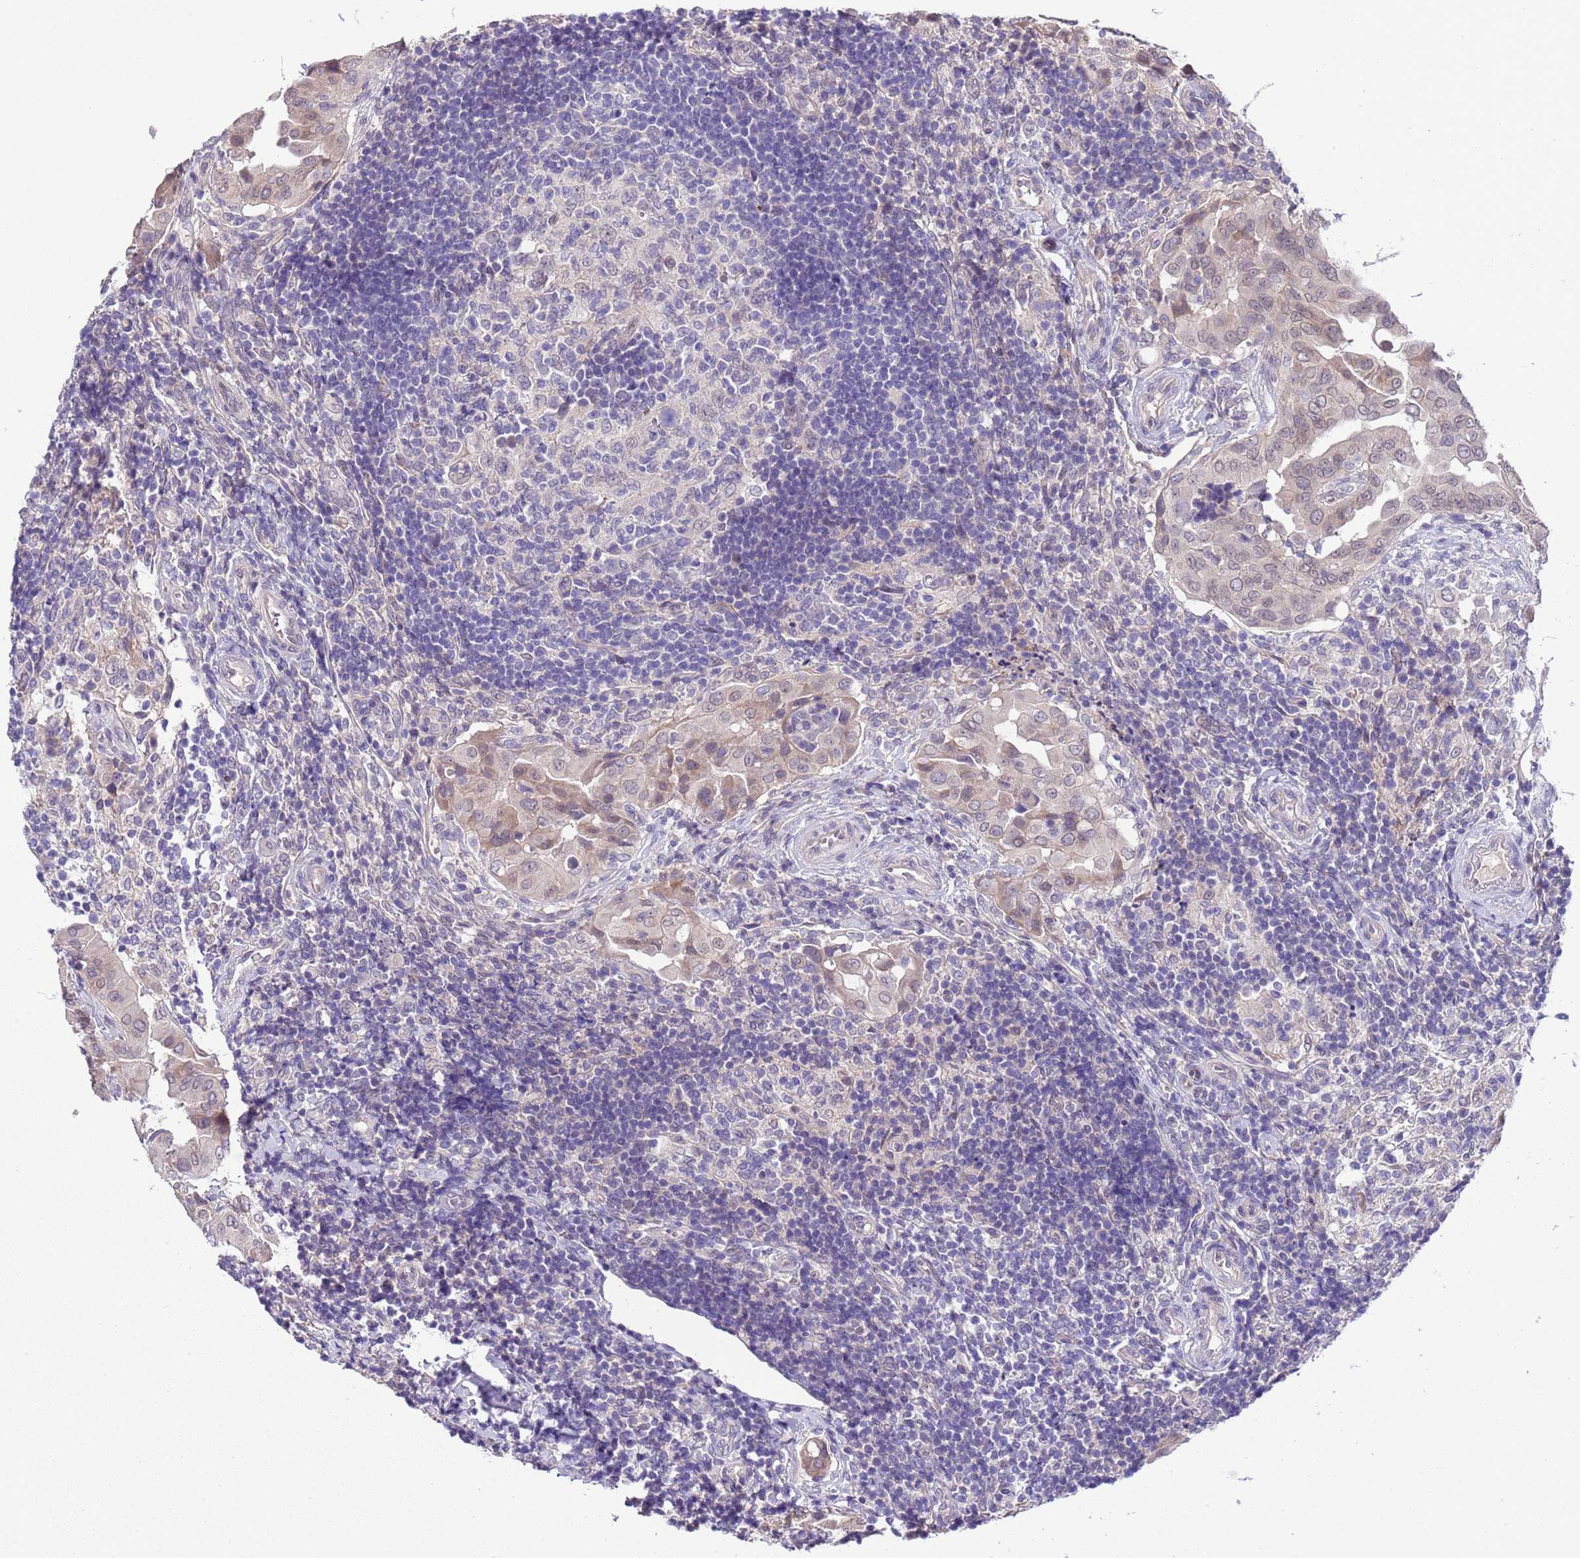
{"staining": {"intensity": "weak", "quantity": "<25%", "location": "cytoplasmic/membranous,nuclear"}, "tissue": "thyroid cancer", "cell_type": "Tumor cells", "image_type": "cancer", "snomed": [{"axis": "morphology", "description": "Papillary adenocarcinoma, NOS"}, {"axis": "topography", "description": "Thyroid gland"}], "caption": "Thyroid cancer (papillary adenocarcinoma) was stained to show a protein in brown. There is no significant positivity in tumor cells.", "gene": "TRMT10A", "patient": {"sex": "male", "age": 33}}